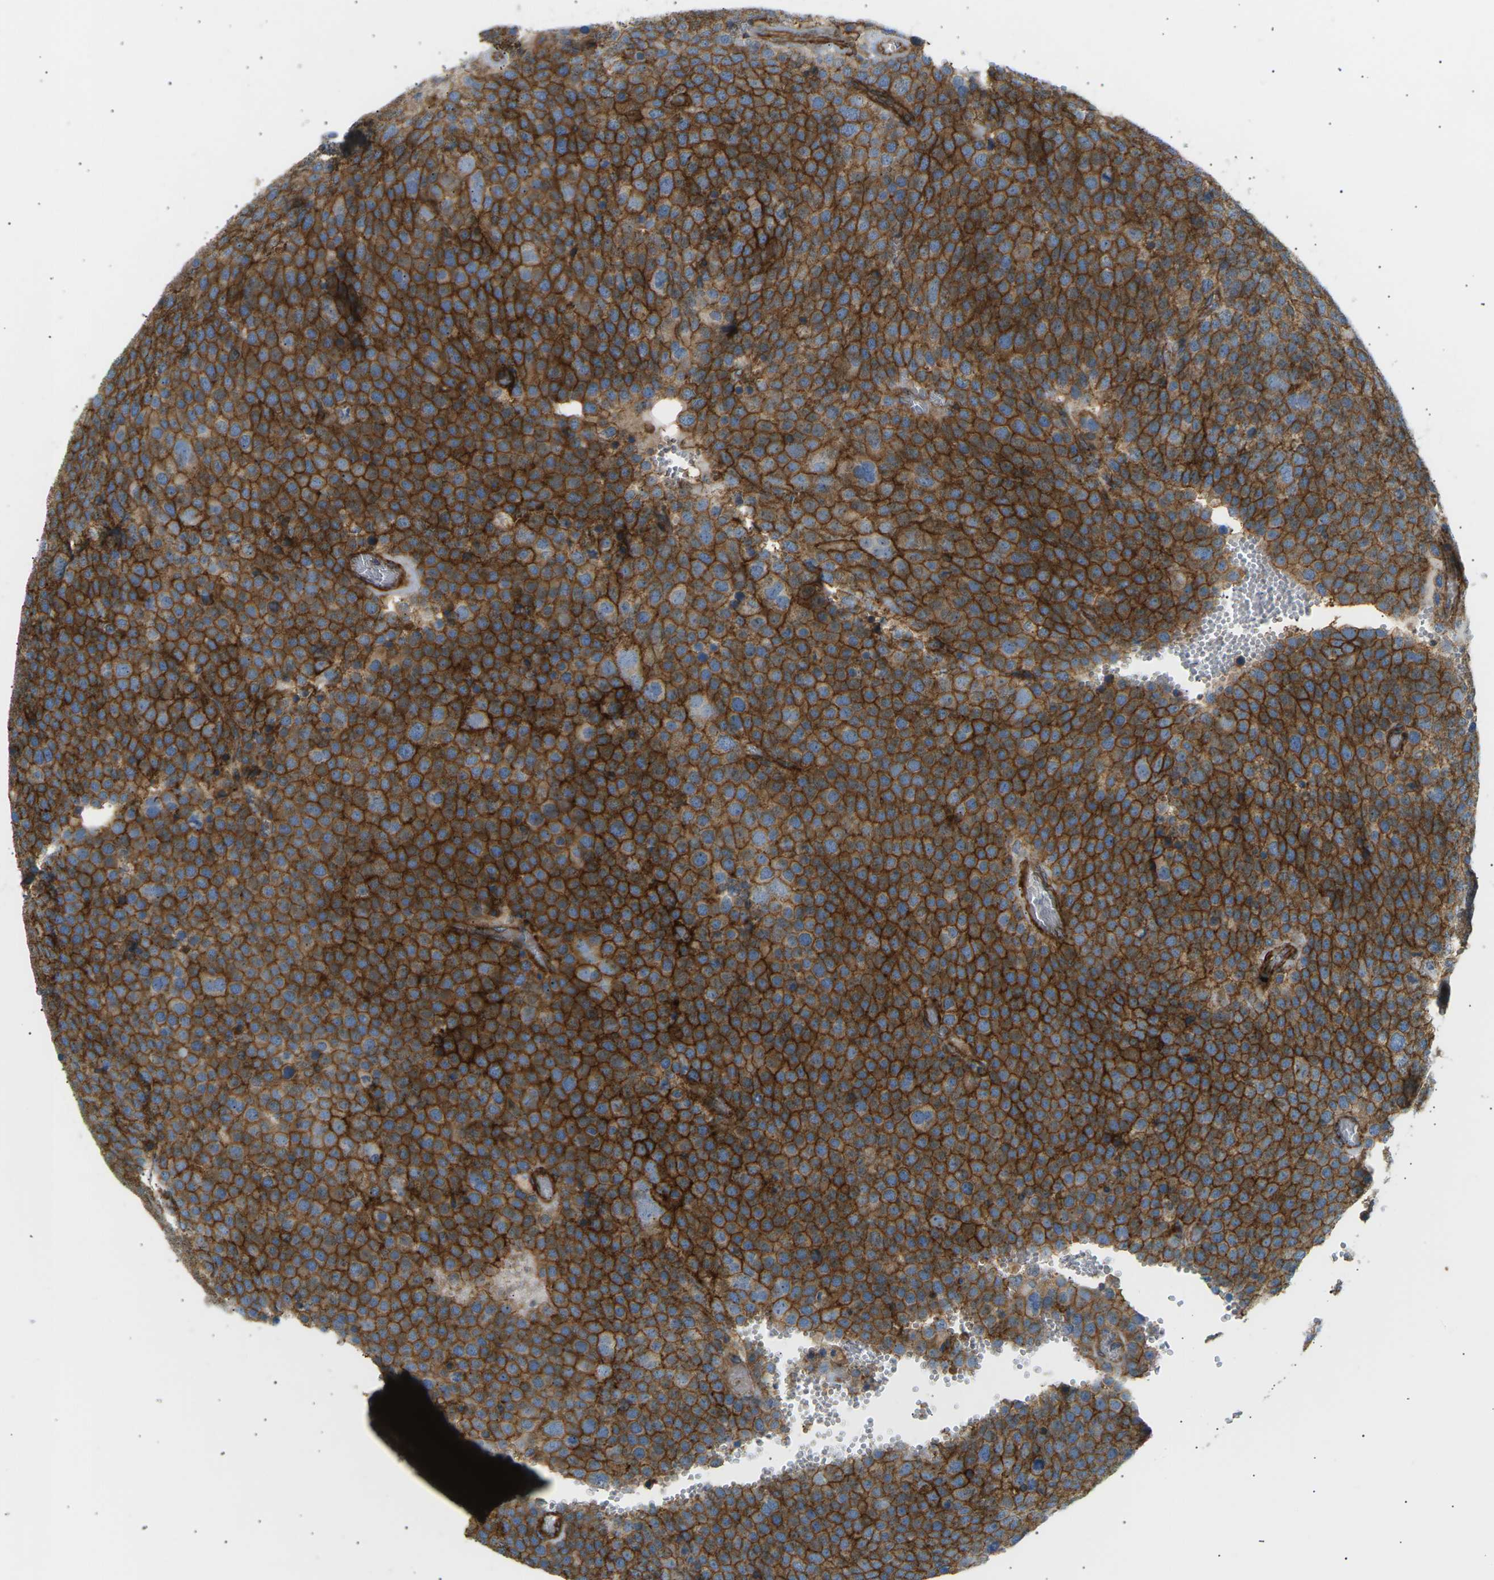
{"staining": {"intensity": "strong", "quantity": ">75%", "location": "cytoplasmic/membranous"}, "tissue": "testis cancer", "cell_type": "Tumor cells", "image_type": "cancer", "snomed": [{"axis": "morphology", "description": "Normal tissue, NOS"}, {"axis": "morphology", "description": "Seminoma, NOS"}, {"axis": "topography", "description": "Testis"}], "caption": "Strong cytoplasmic/membranous protein positivity is present in approximately >75% of tumor cells in testis seminoma. (Brightfield microscopy of DAB IHC at high magnification).", "gene": "ATP2B4", "patient": {"sex": "male", "age": 71}}